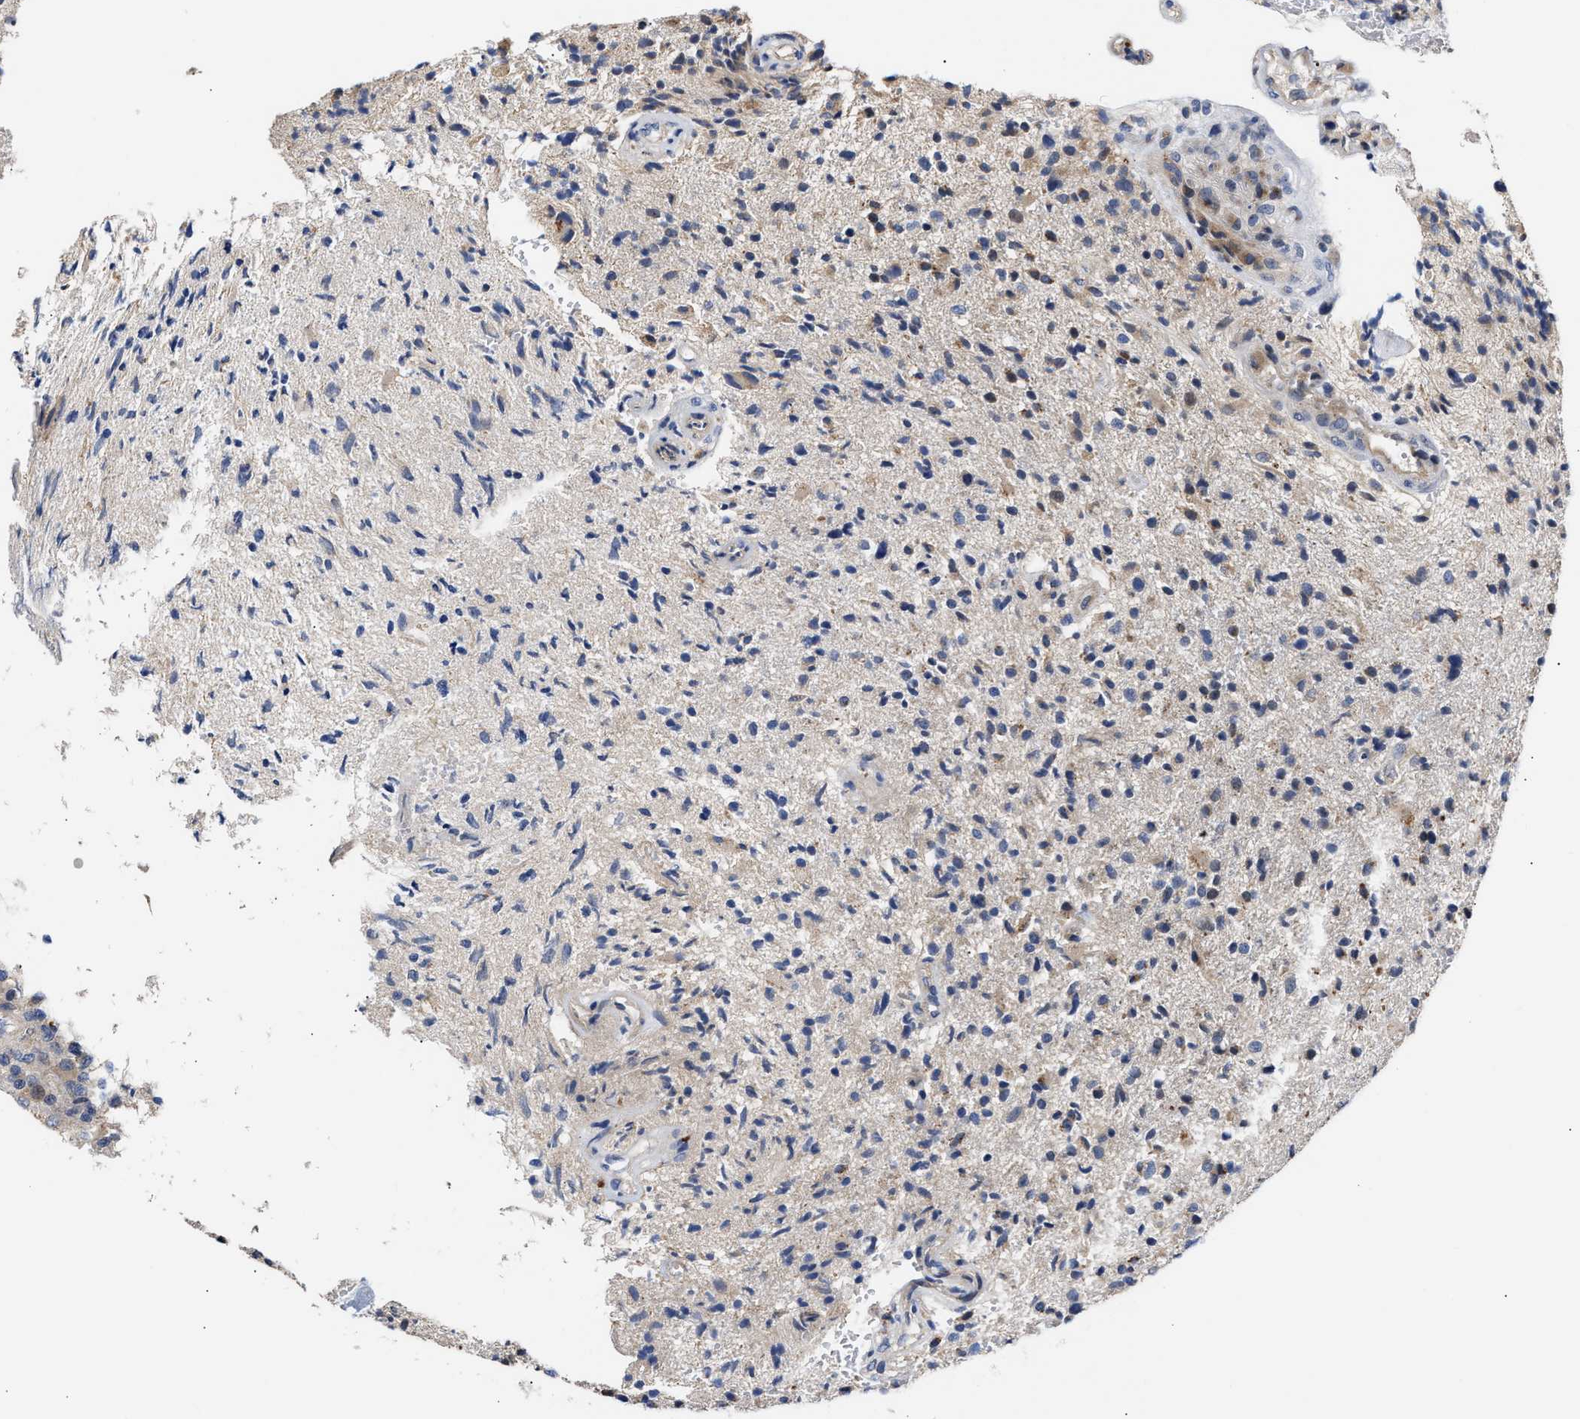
{"staining": {"intensity": "weak", "quantity": "<25%", "location": "cytoplasmic/membranous"}, "tissue": "glioma", "cell_type": "Tumor cells", "image_type": "cancer", "snomed": [{"axis": "morphology", "description": "Glioma, malignant, High grade"}, {"axis": "topography", "description": "Brain"}], "caption": "The histopathology image demonstrates no significant positivity in tumor cells of glioma. (Brightfield microscopy of DAB IHC at high magnification).", "gene": "CCDC146", "patient": {"sex": "male", "age": 72}}